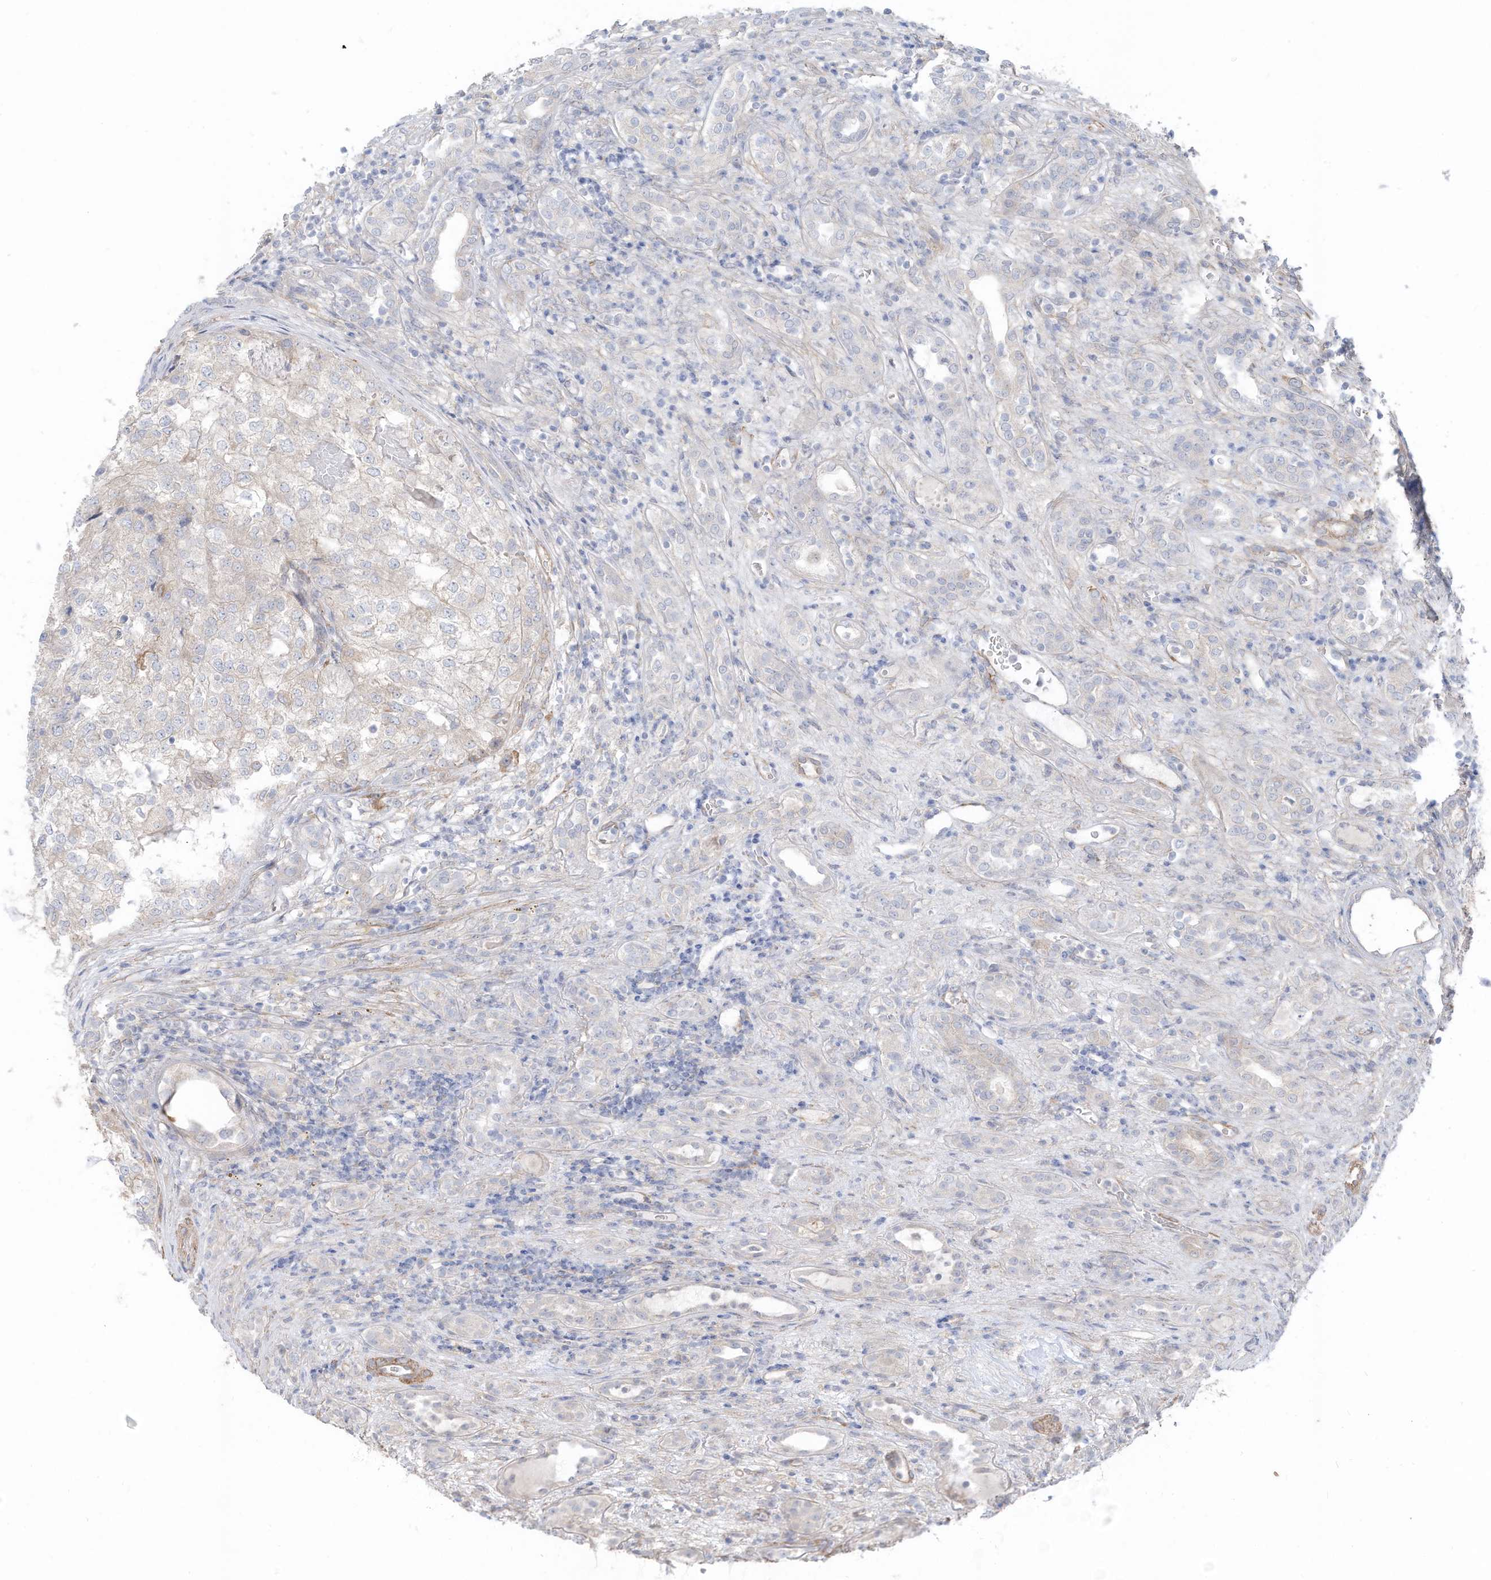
{"staining": {"intensity": "negative", "quantity": "none", "location": "none"}, "tissue": "renal cancer", "cell_type": "Tumor cells", "image_type": "cancer", "snomed": [{"axis": "morphology", "description": "Adenocarcinoma, NOS"}, {"axis": "topography", "description": "Kidney"}], "caption": "Tumor cells show no significant protein positivity in adenocarcinoma (renal).", "gene": "SLC17A7", "patient": {"sex": "female", "age": 54}}